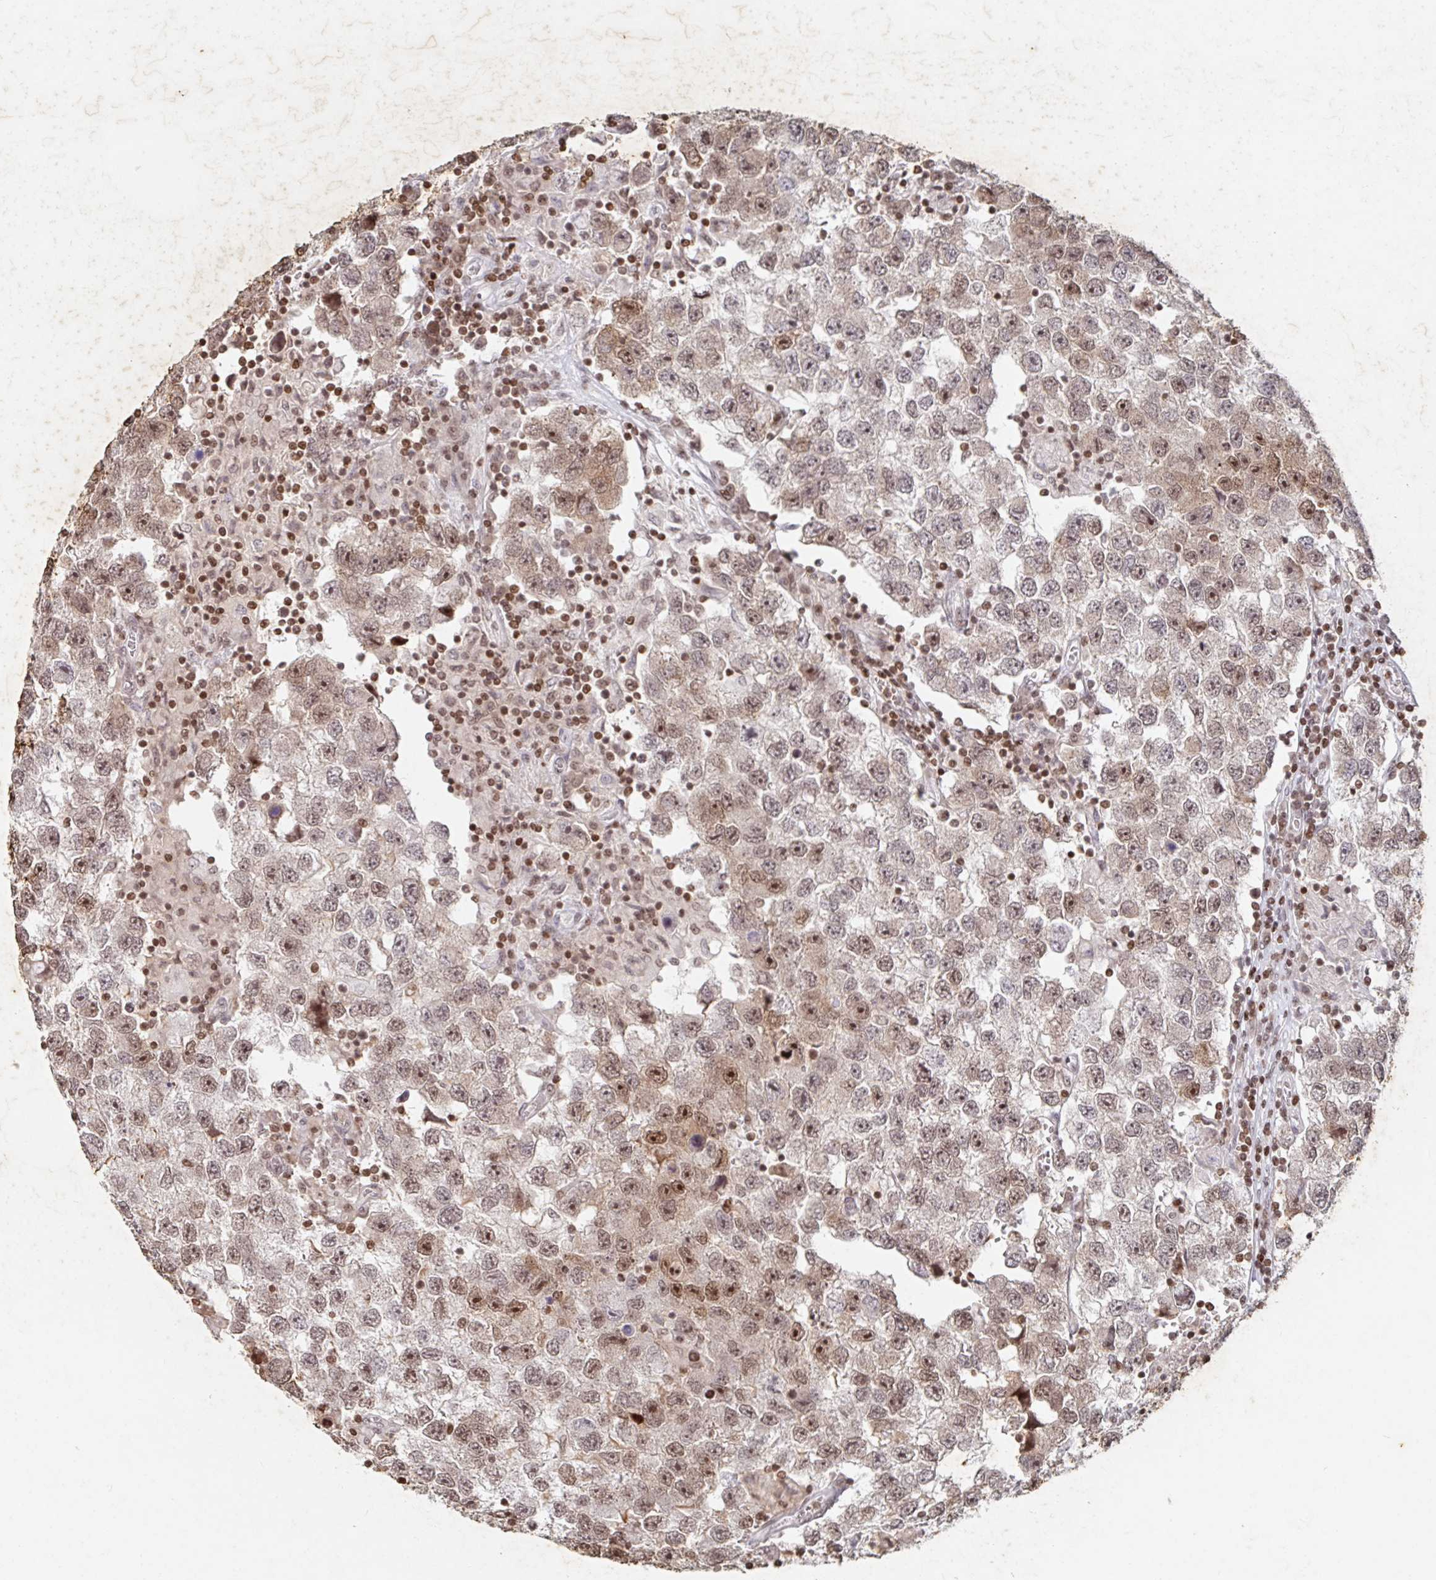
{"staining": {"intensity": "moderate", "quantity": ">75%", "location": "nuclear"}, "tissue": "testis cancer", "cell_type": "Tumor cells", "image_type": "cancer", "snomed": [{"axis": "morphology", "description": "Seminoma, NOS"}, {"axis": "topography", "description": "Testis"}], "caption": "An IHC image of neoplastic tissue is shown. Protein staining in brown shows moderate nuclear positivity in seminoma (testis) within tumor cells.", "gene": "C19orf53", "patient": {"sex": "male", "age": 26}}